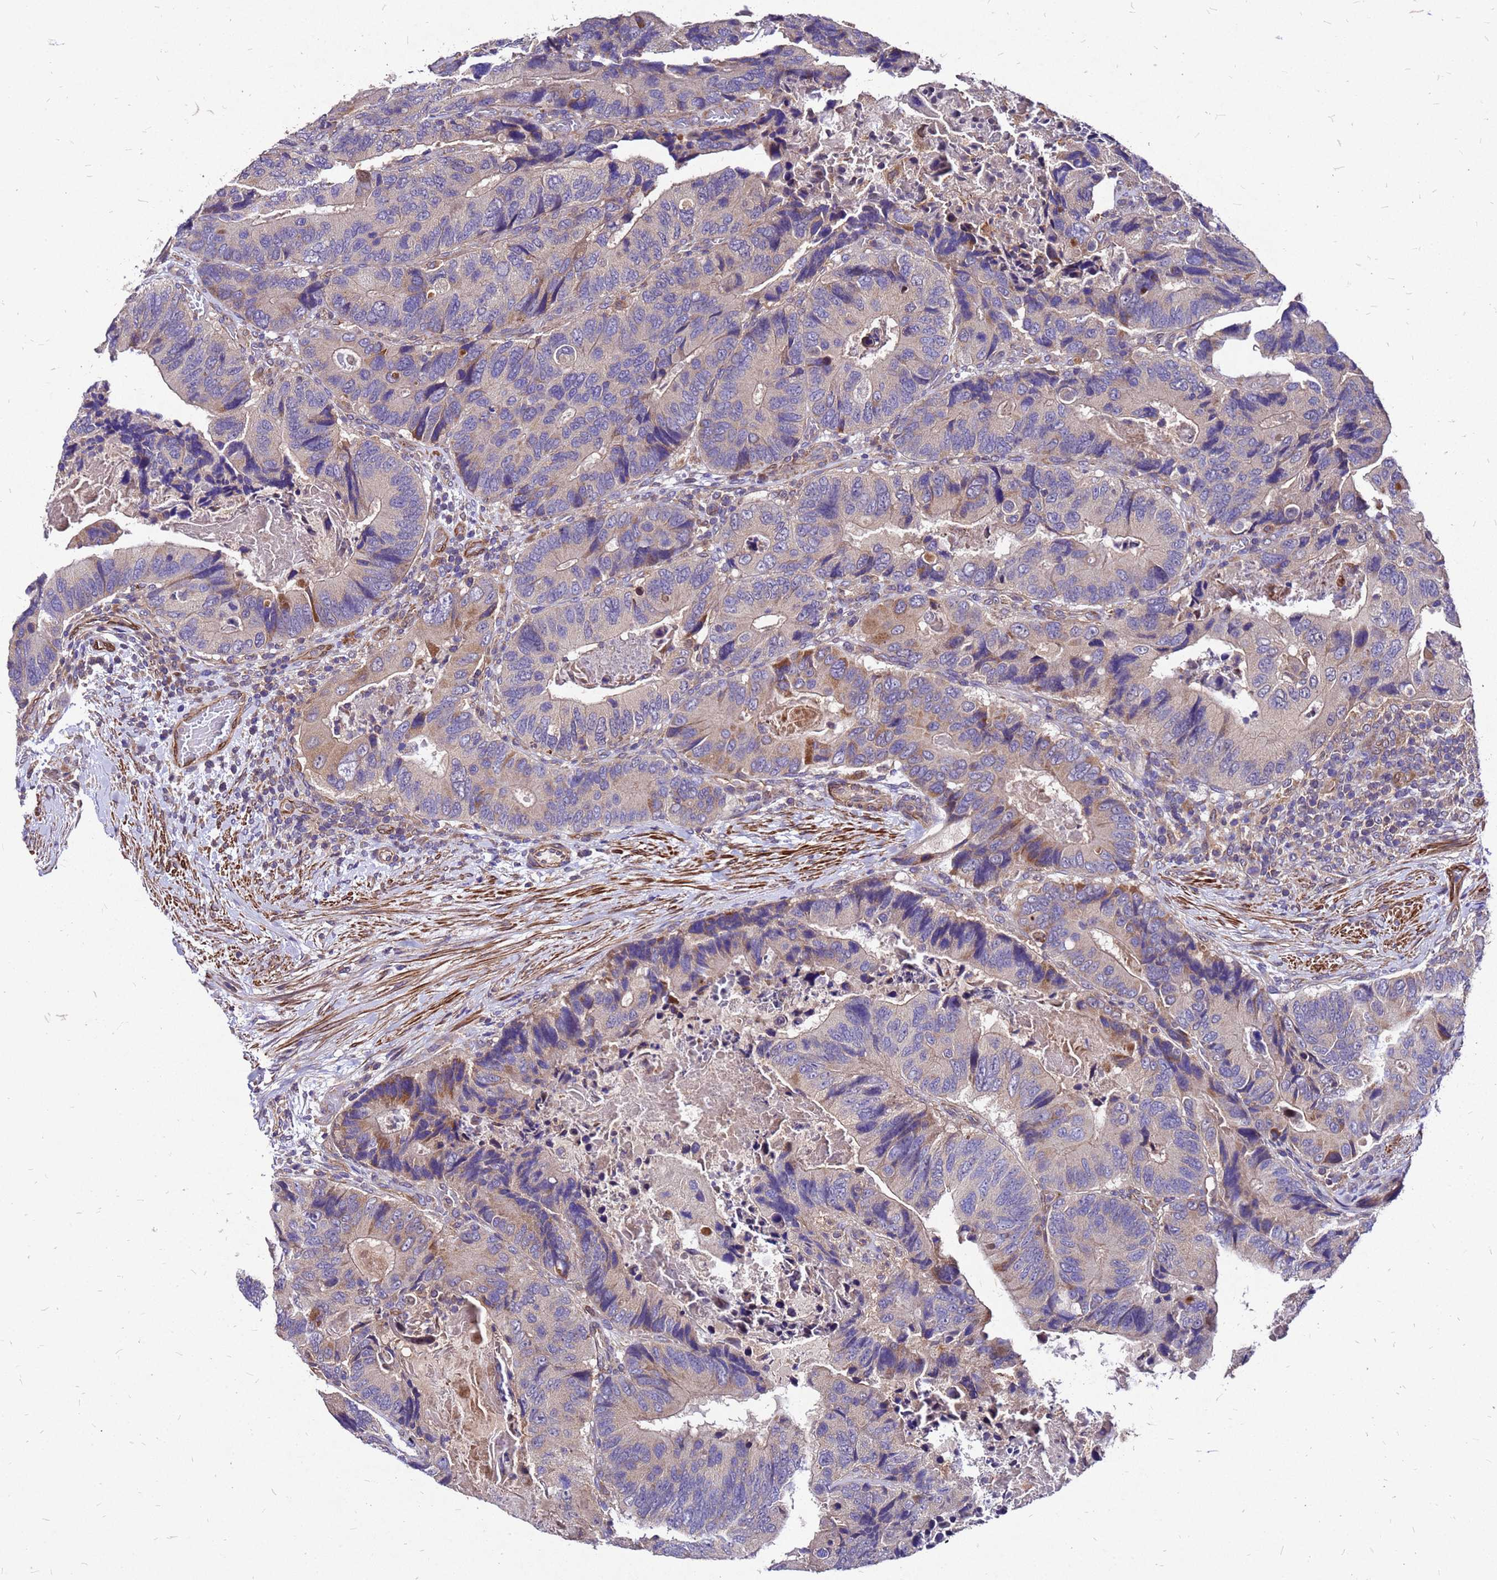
{"staining": {"intensity": "moderate", "quantity": "<25%", "location": "cytoplasmic/membranous"}, "tissue": "colorectal cancer", "cell_type": "Tumor cells", "image_type": "cancer", "snomed": [{"axis": "morphology", "description": "Adenocarcinoma, NOS"}, {"axis": "topography", "description": "Colon"}], "caption": "Brown immunohistochemical staining in human adenocarcinoma (colorectal) shows moderate cytoplasmic/membranous staining in about <25% of tumor cells. (DAB IHC, brown staining for protein, blue staining for nuclei).", "gene": "DUSP23", "patient": {"sex": "male", "age": 84}}